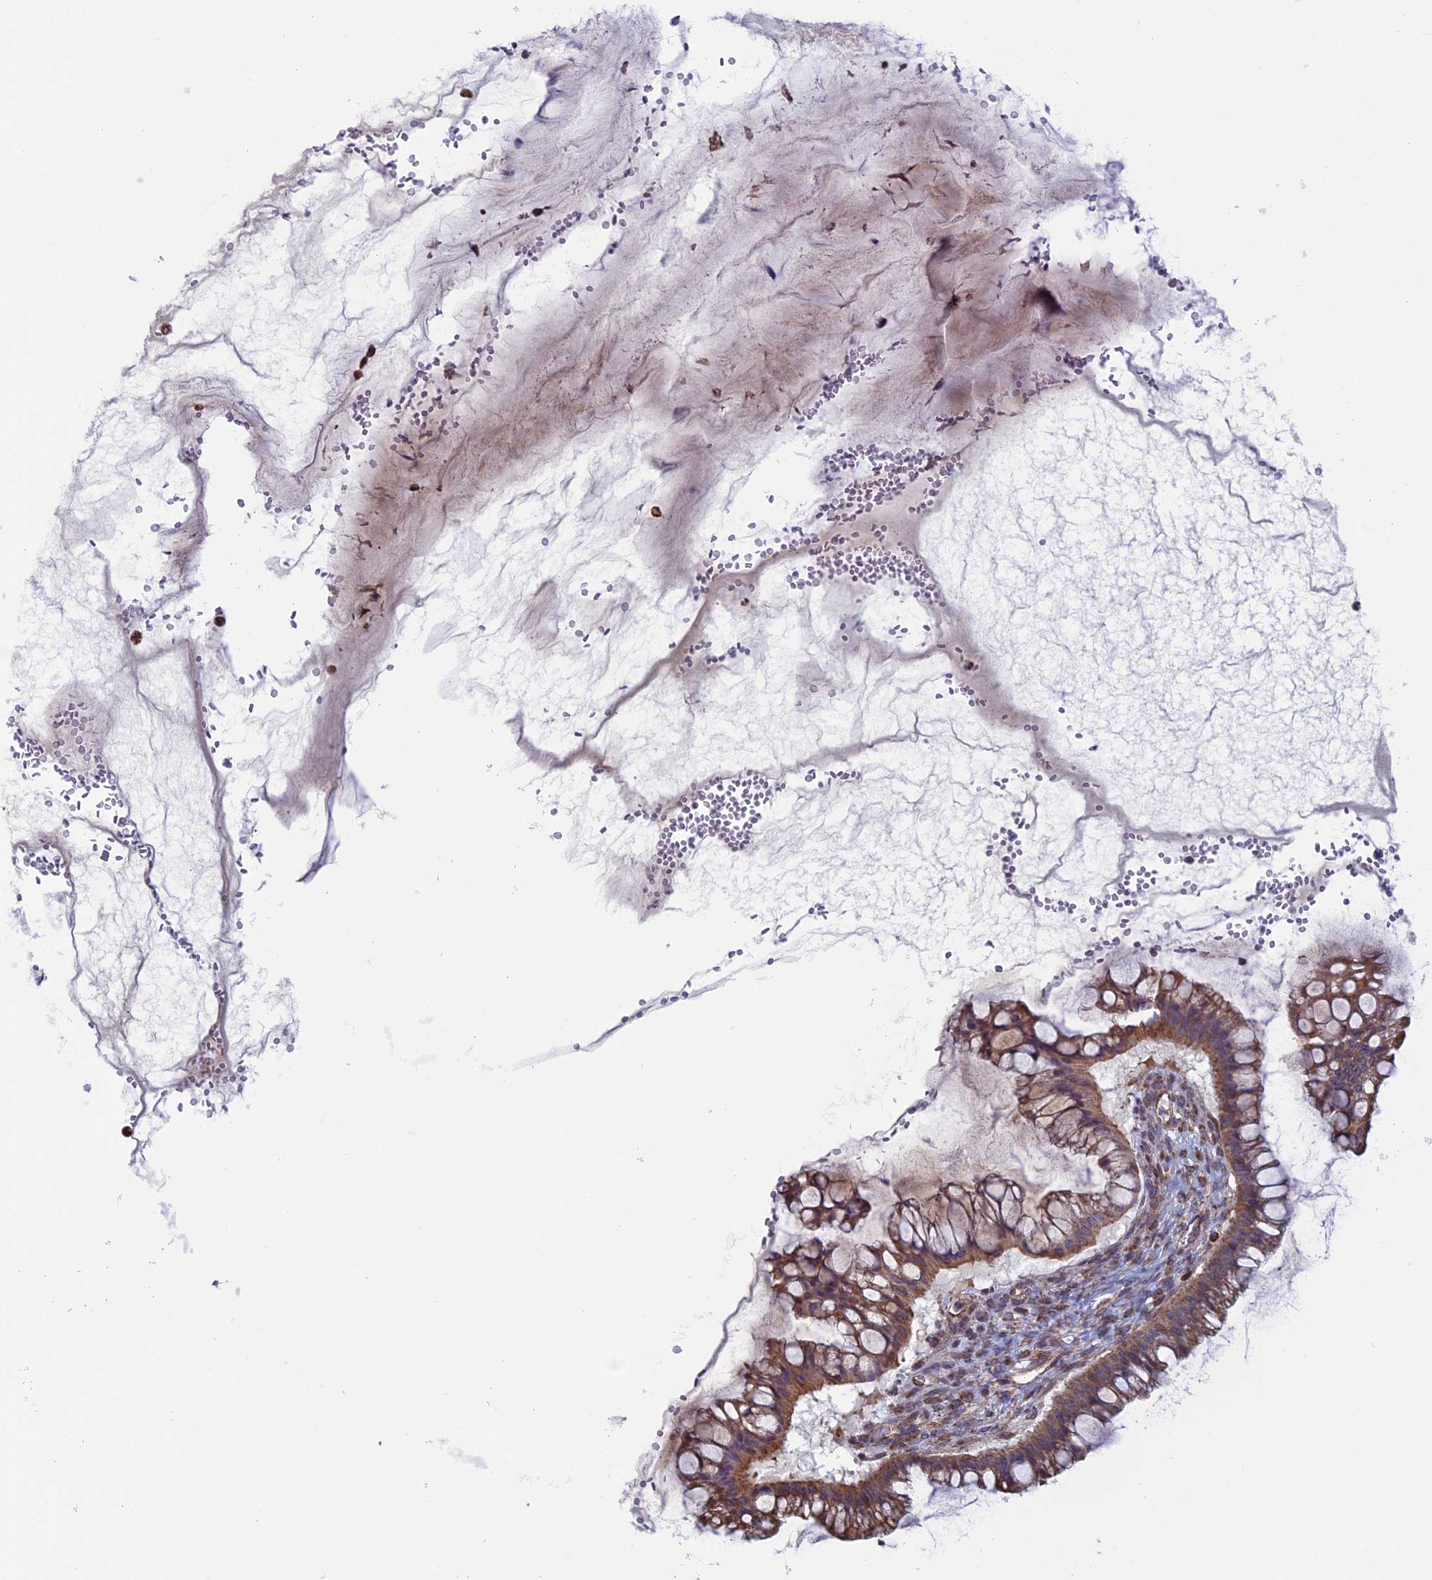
{"staining": {"intensity": "moderate", "quantity": ">75%", "location": "cytoplasmic/membranous"}, "tissue": "ovarian cancer", "cell_type": "Tumor cells", "image_type": "cancer", "snomed": [{"axis": "morphology", "description": "Cystadenocarcinoma, mucinous, NOS"}, {"axis": "topography", "description": "Ovary"}], "caption": "Immunohistochemical staining of human ovarian mucinous cystadenocarcinoma displays medium levels of moderate cytoplasmic/membranous staining in about >75% of tumor cells. Nuclei are stained in blue.", "gene": "CCDC8", "patient": {"sex": "female", "age": 73}}